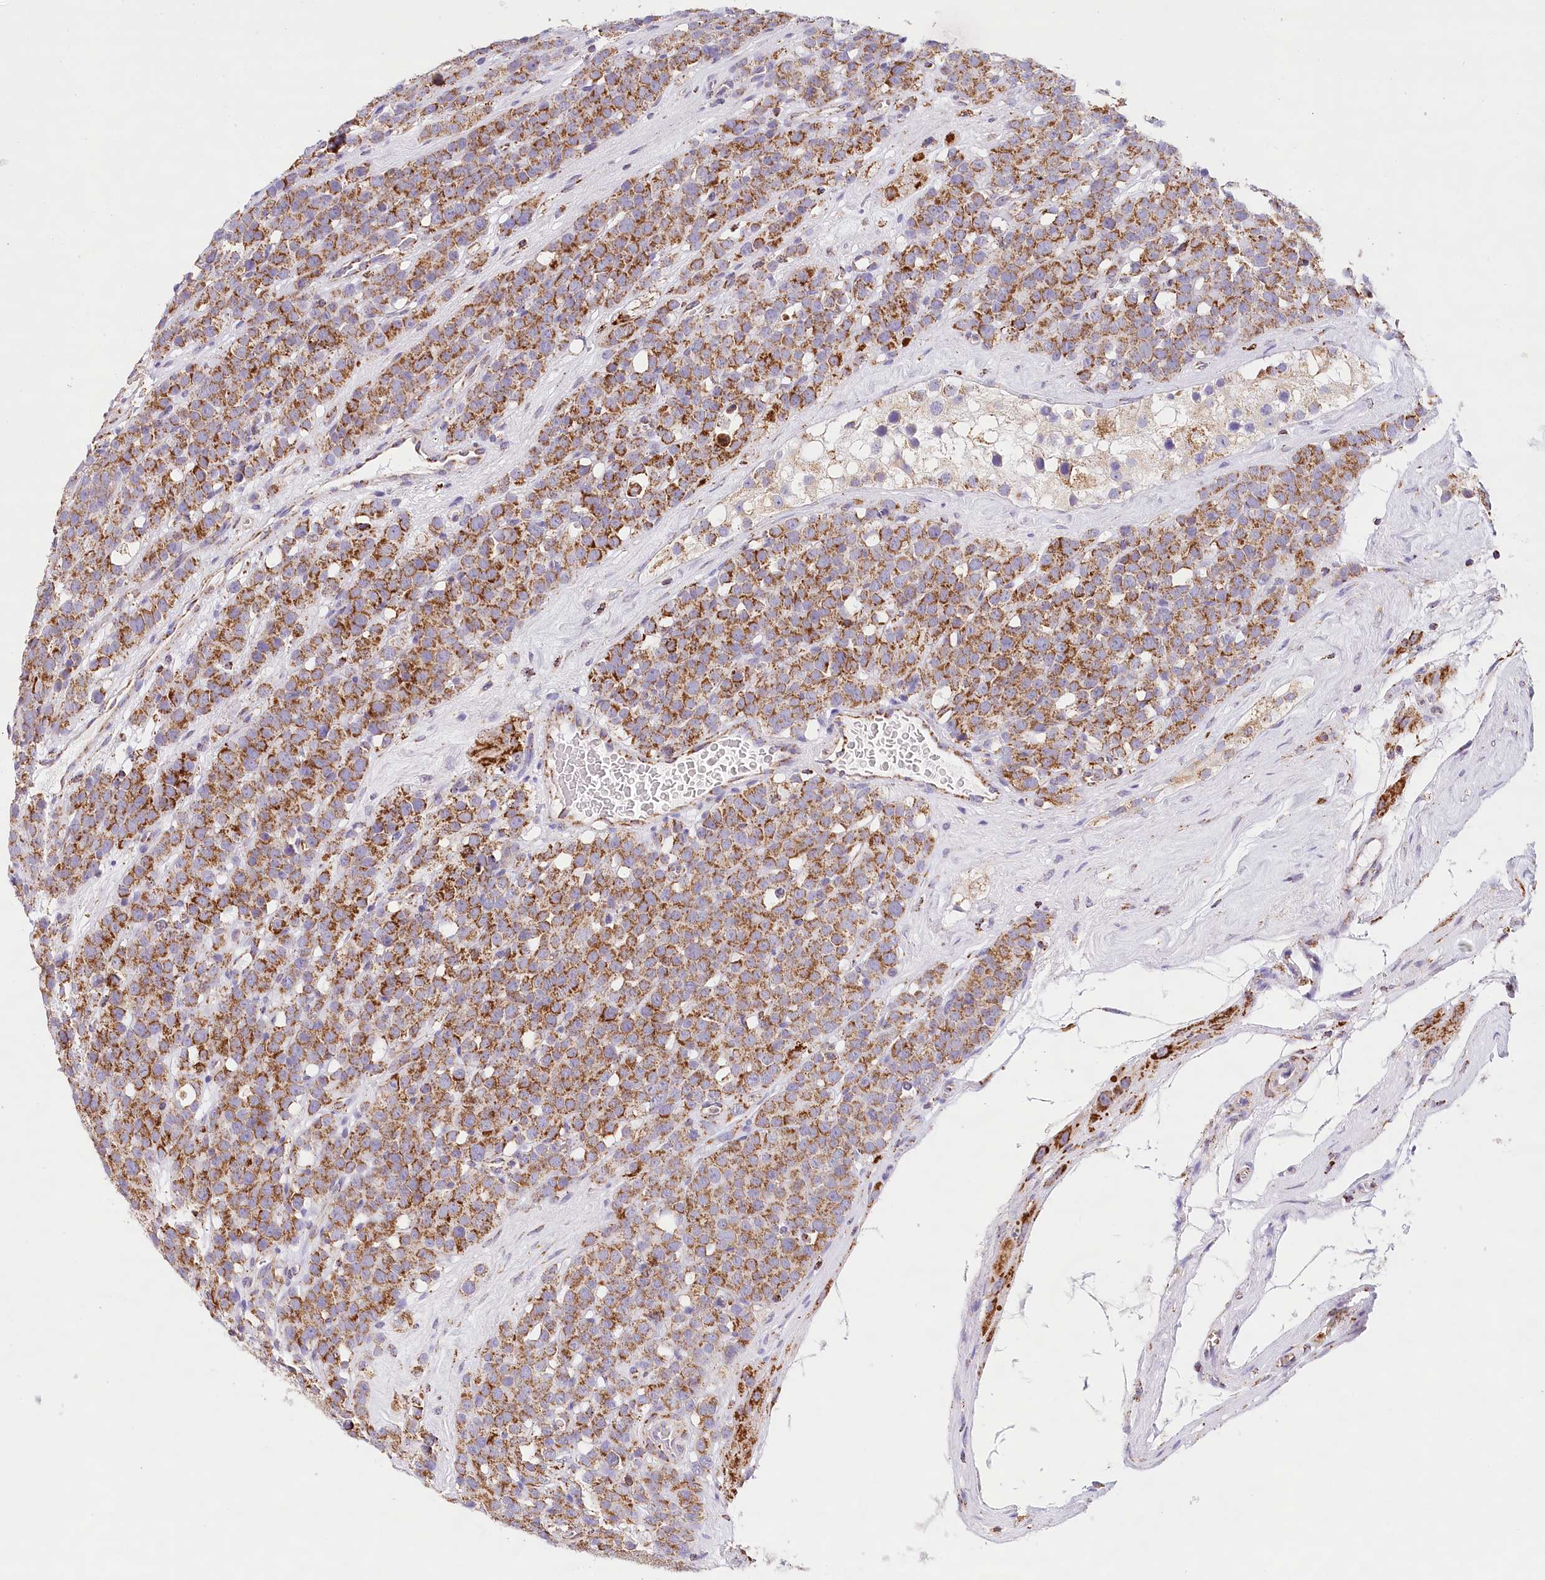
{"staining": {"intensity": "strong", "quantity": ">75%", "location": "cytoplasmic/membranous"}, "tissue": "testis cancer", "cell_type": "Tumor cells", "image_type": "cancer", "snomed": [{"axis": "morphology", "description": "Seminoma, NOS"}, {"axis": "topography", "description": "Testis"}], "caption": "The histopathology image demonstrates a brown stain indicating the presence of a protein in the cytoplasmic/membranous of tumor cells in testis seminoma.", "gene": "LSS", "patient": {"sex": "male", "age": 71}}